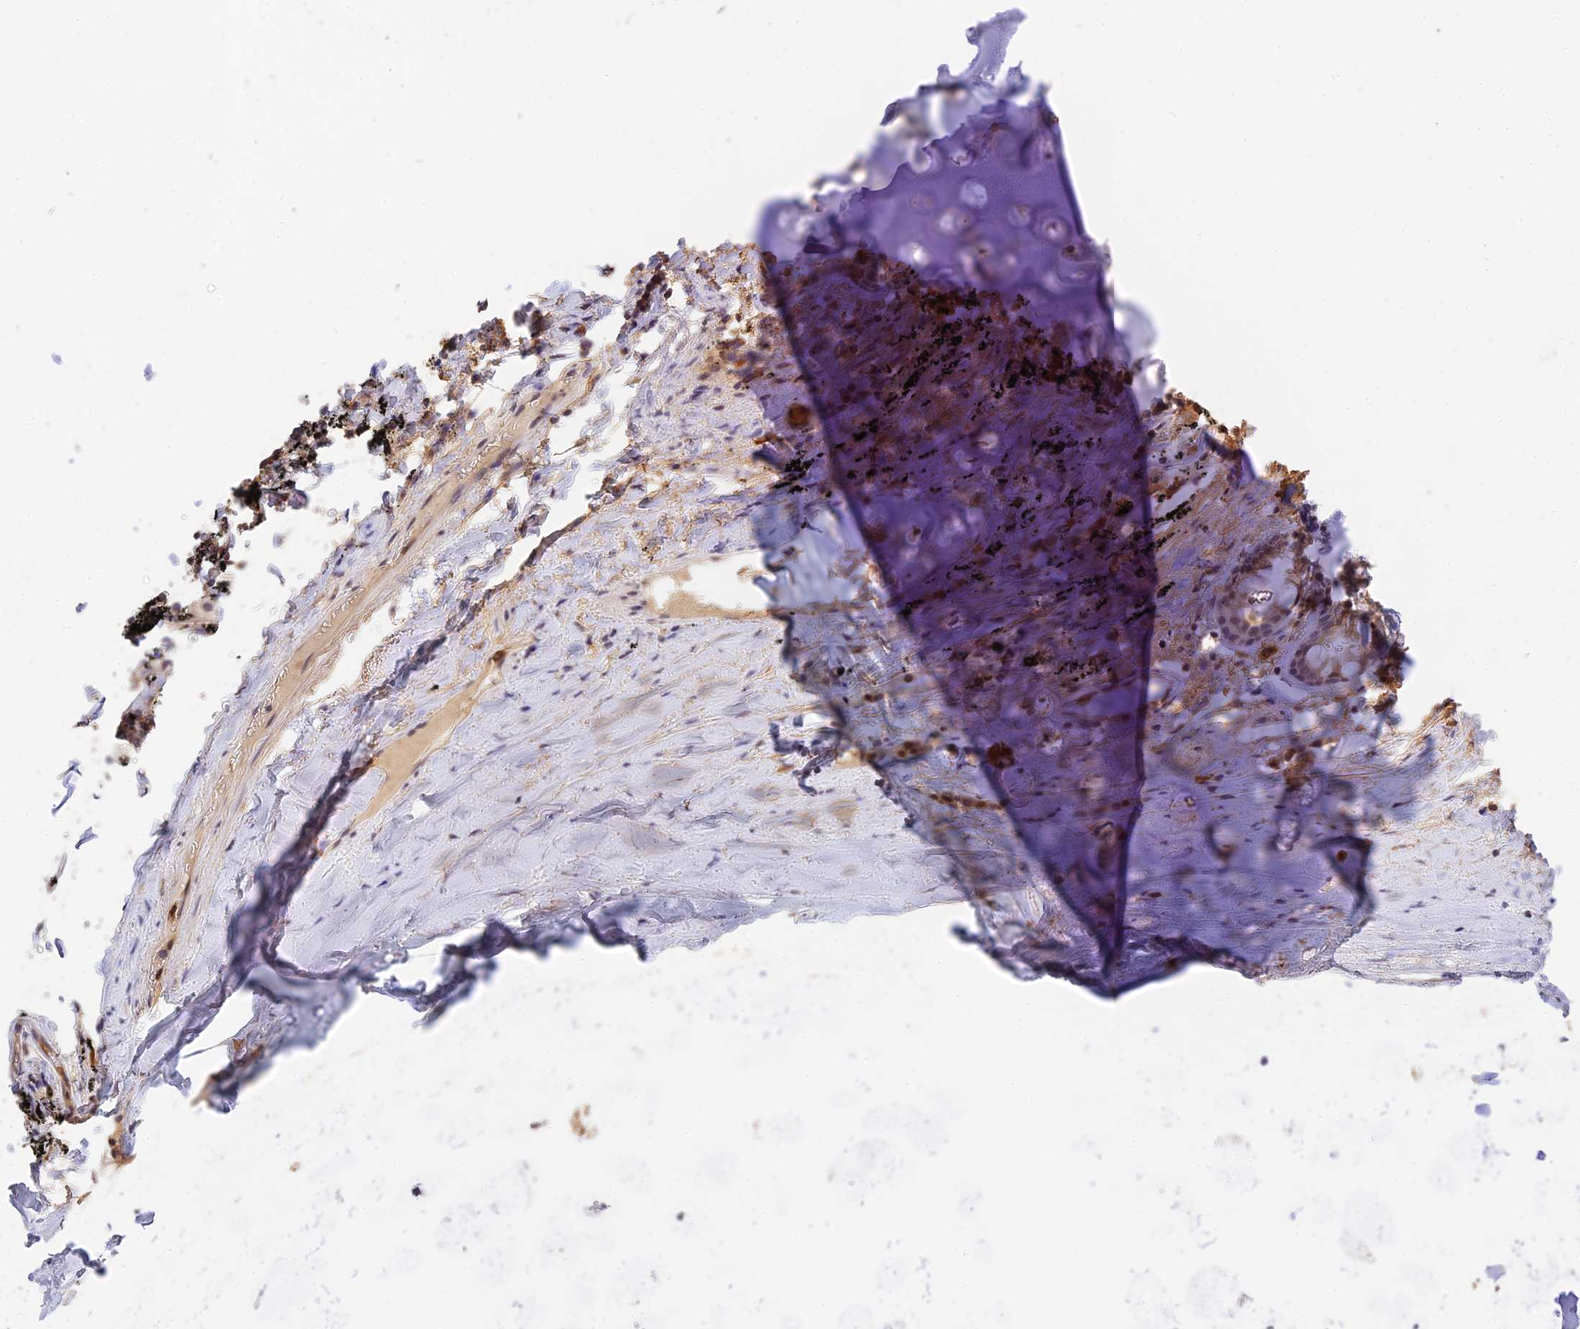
{"staining": {"intensity": "weak", "quantity": ">75%", "location": "cytoplasmic/membranous,nuclear"}, "tissue": "adipose tissue", "cell_type": "Adipocytes", "image_type": "normal", "snomed": [{"axis": "morphology", "description": "Normal tissue, NOS"}, {"axis": "topography", "description": "Lymph node"}, {"axis": "topography", "description": "Bronchus"}], "caption": "The histopathology image shows immunohistochemical staining of benign adipose tissue. There is weak cytoplasmic/membranous,nuclear positivity is present in about >75% of adipocytes. (IHC, brightfield microscopy, high magnification).", "gene": "PEX16", "patient": {"sex": "male", "age": 63}}